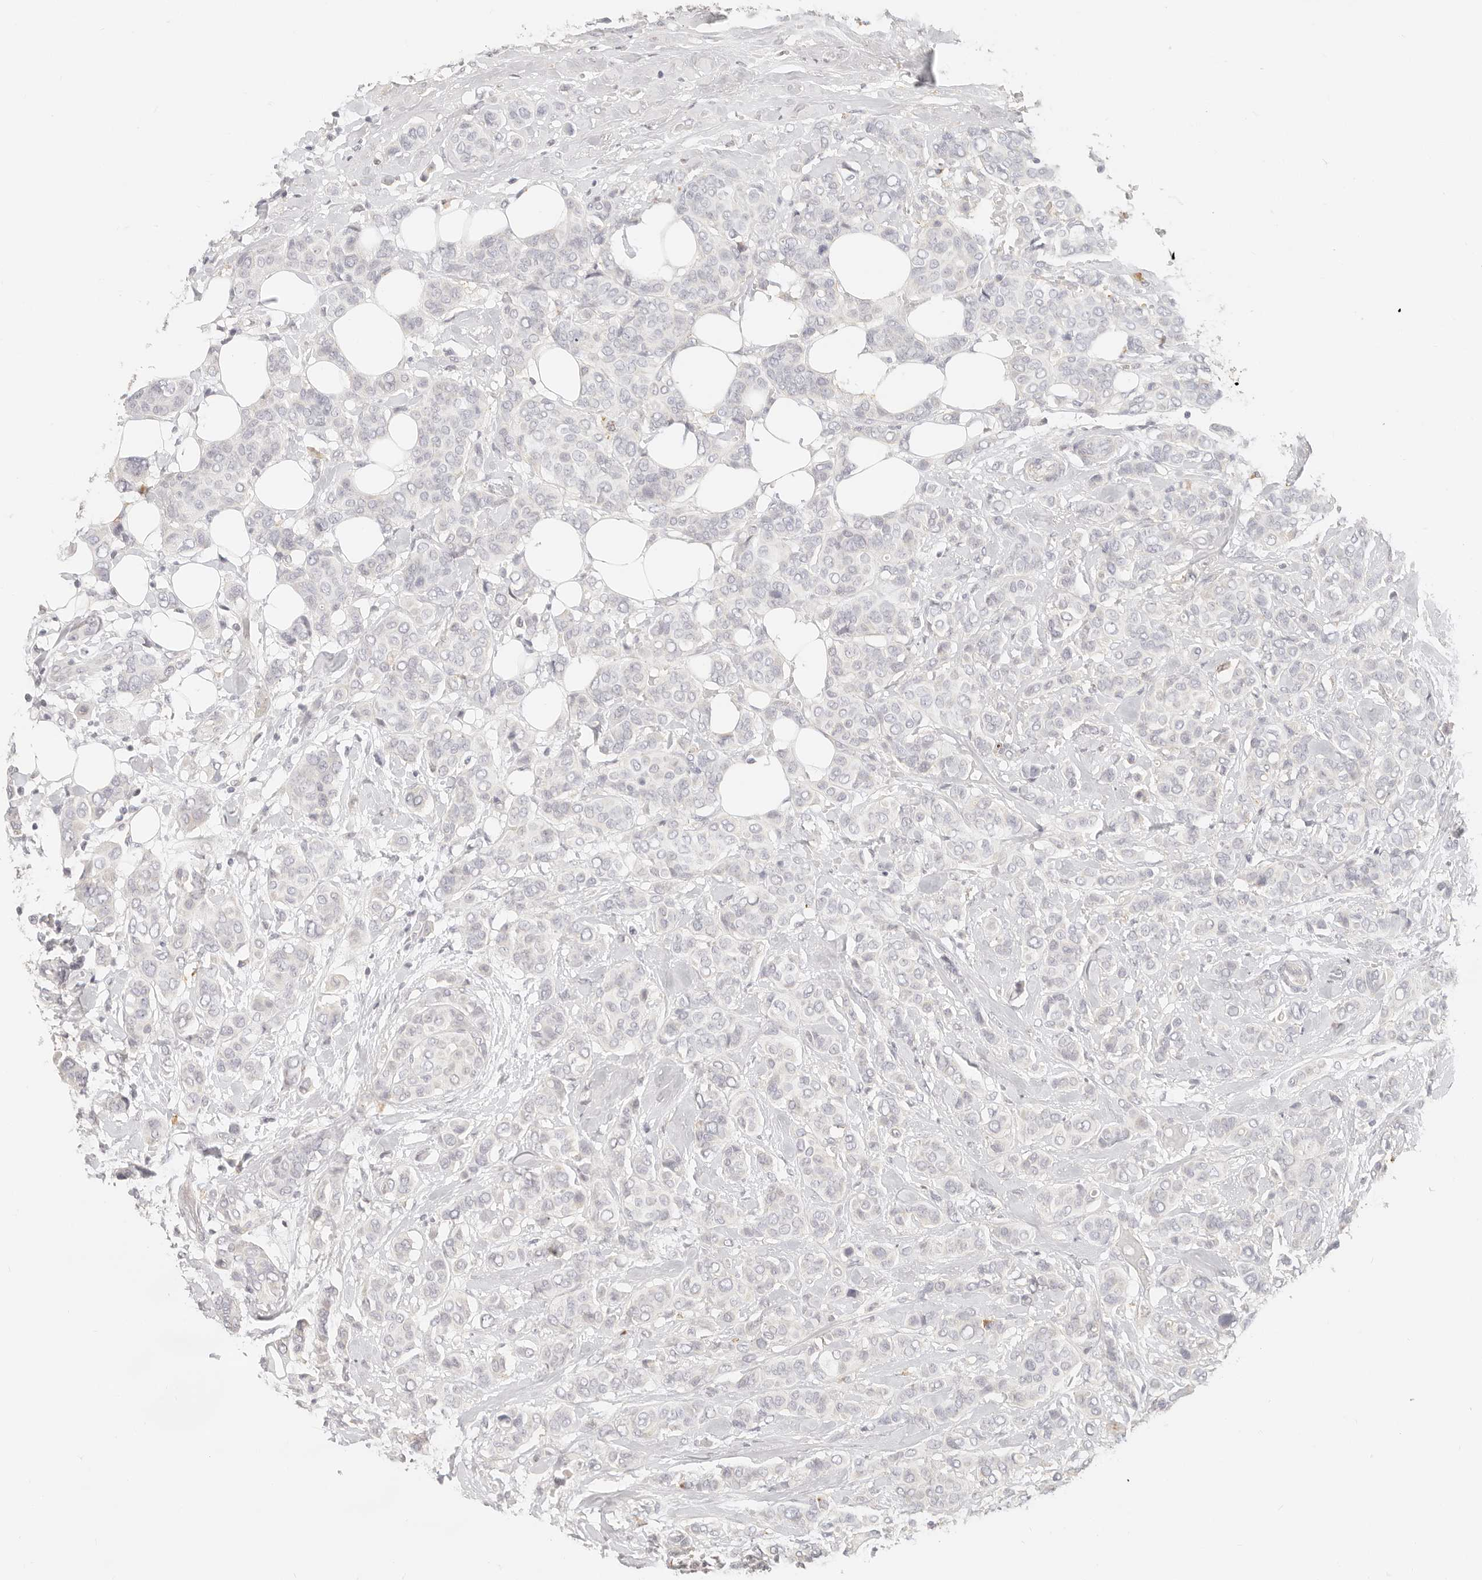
{"staining": {"intensity": "negative", "quantity": "none", "location": "none"}, "tissue": "breast cancer", "cell_type": "Tumor cells", "image_type": "cancer", "snomed": [{"axis": "morphology", "description": "Lobular carcinoma"}, {"axis": "topography", "description": "Breast"}], "caption": "The immunohistochemistry micrograph has no significant expression in tumor cells of lobular carcinoma (breast) tissue.", "gene": "CNMD", "patient": {"sex": "female", "age": 51}}